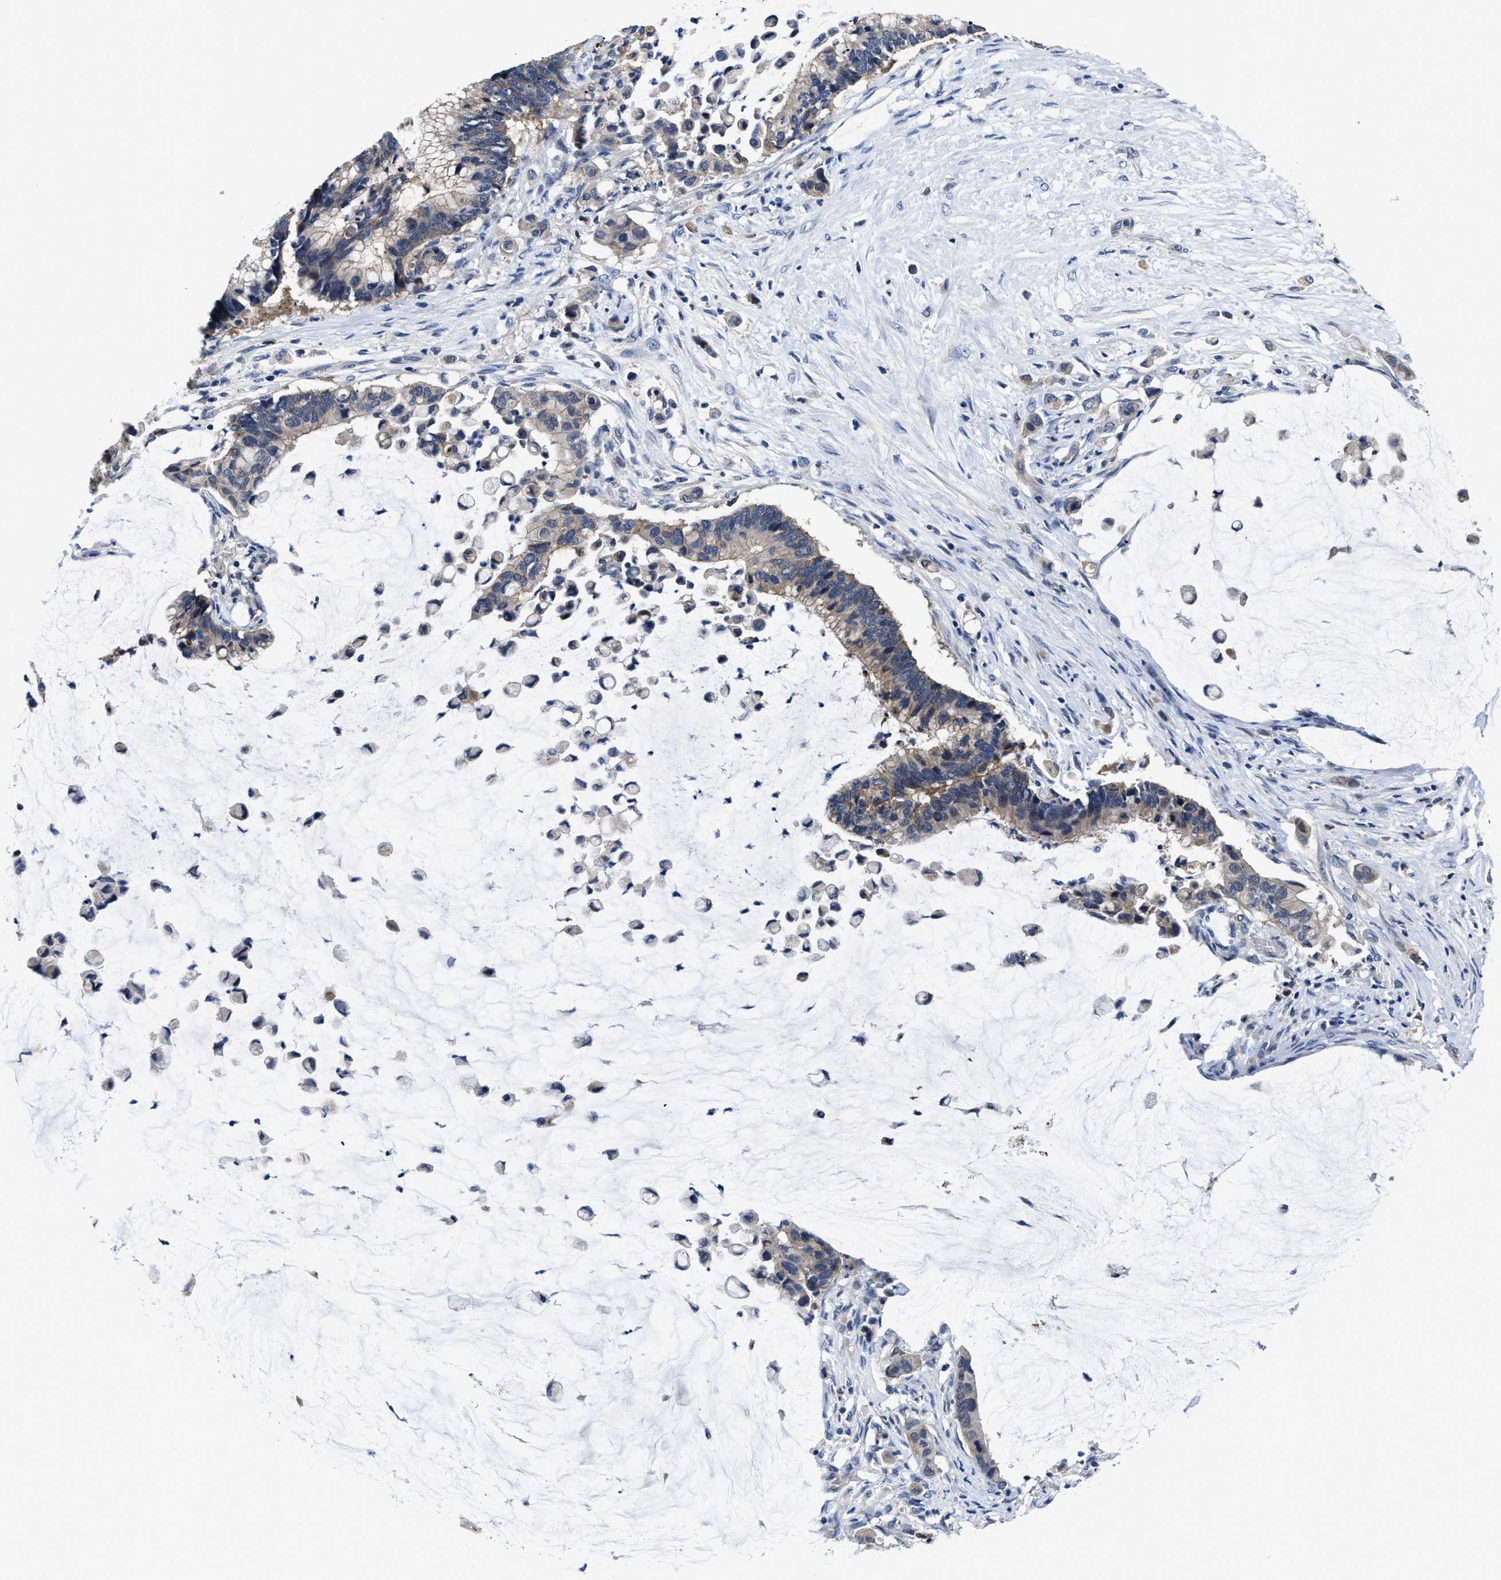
{"staining": {"intensity": "weak", "quantity": "25%-75%", "location": "cytoplasmic/membranous"}, "tissue": "pancreatic cancer", "cell_type": "Tumor cells", "image_type": "cancer", "snomed": [{"axis": "morphology", "description": "Adenocarcinoma, NOS"}, {"axis": "topography", "description": "Pancreas"}], "caption": "The image shows staining of pancreatic cancer (adenocarcinoma), revealing weak cytoplasmic/membranous protein positivity (brown color) within tumor cells.", "gene": "GHITM", "patient": {"sex": "male", "age": 41}}